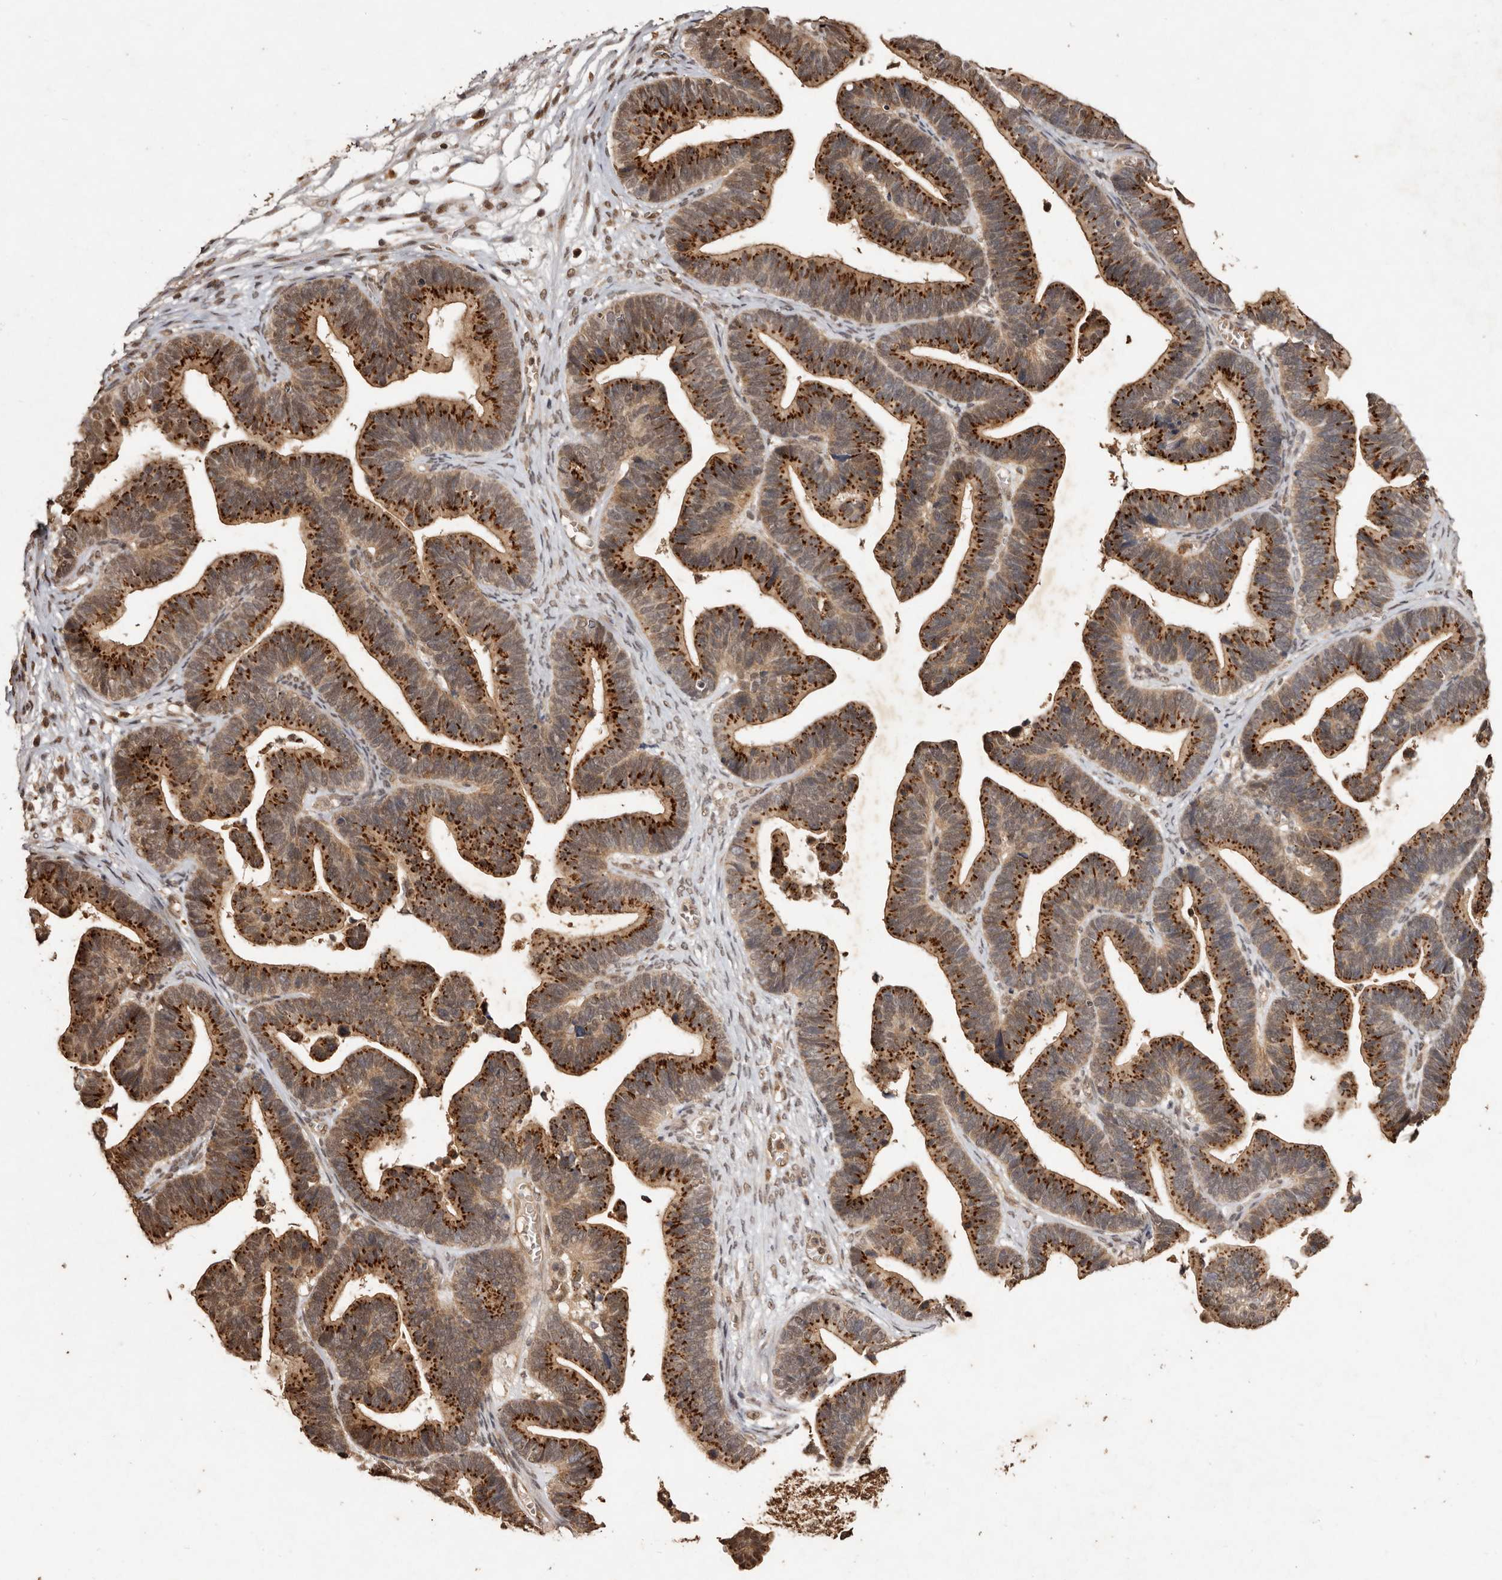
{"staining": {"intensity": "strong", "quantity": ">75%", "location": "cytoplasmic/membranous,nuclear"}, "tissue": "ovarian cancer", "cell_type": "Tumor cells", "image_type": "cancer", "snomed": [{"axis": "morphology", "description": "Cystadenocarcinoma, serous, NOS"}, {"axis": "topography", "description": "Ovary"}], "caption": "The immunohistochemical stain labels strong cytoplasmic/membranous and nuclear positivity in tumor cells of serous cystadenocarcinoma (ovarian) tissue.", "gene": "NOTCH1", "patient": {"sex": "female", "age": 56}}